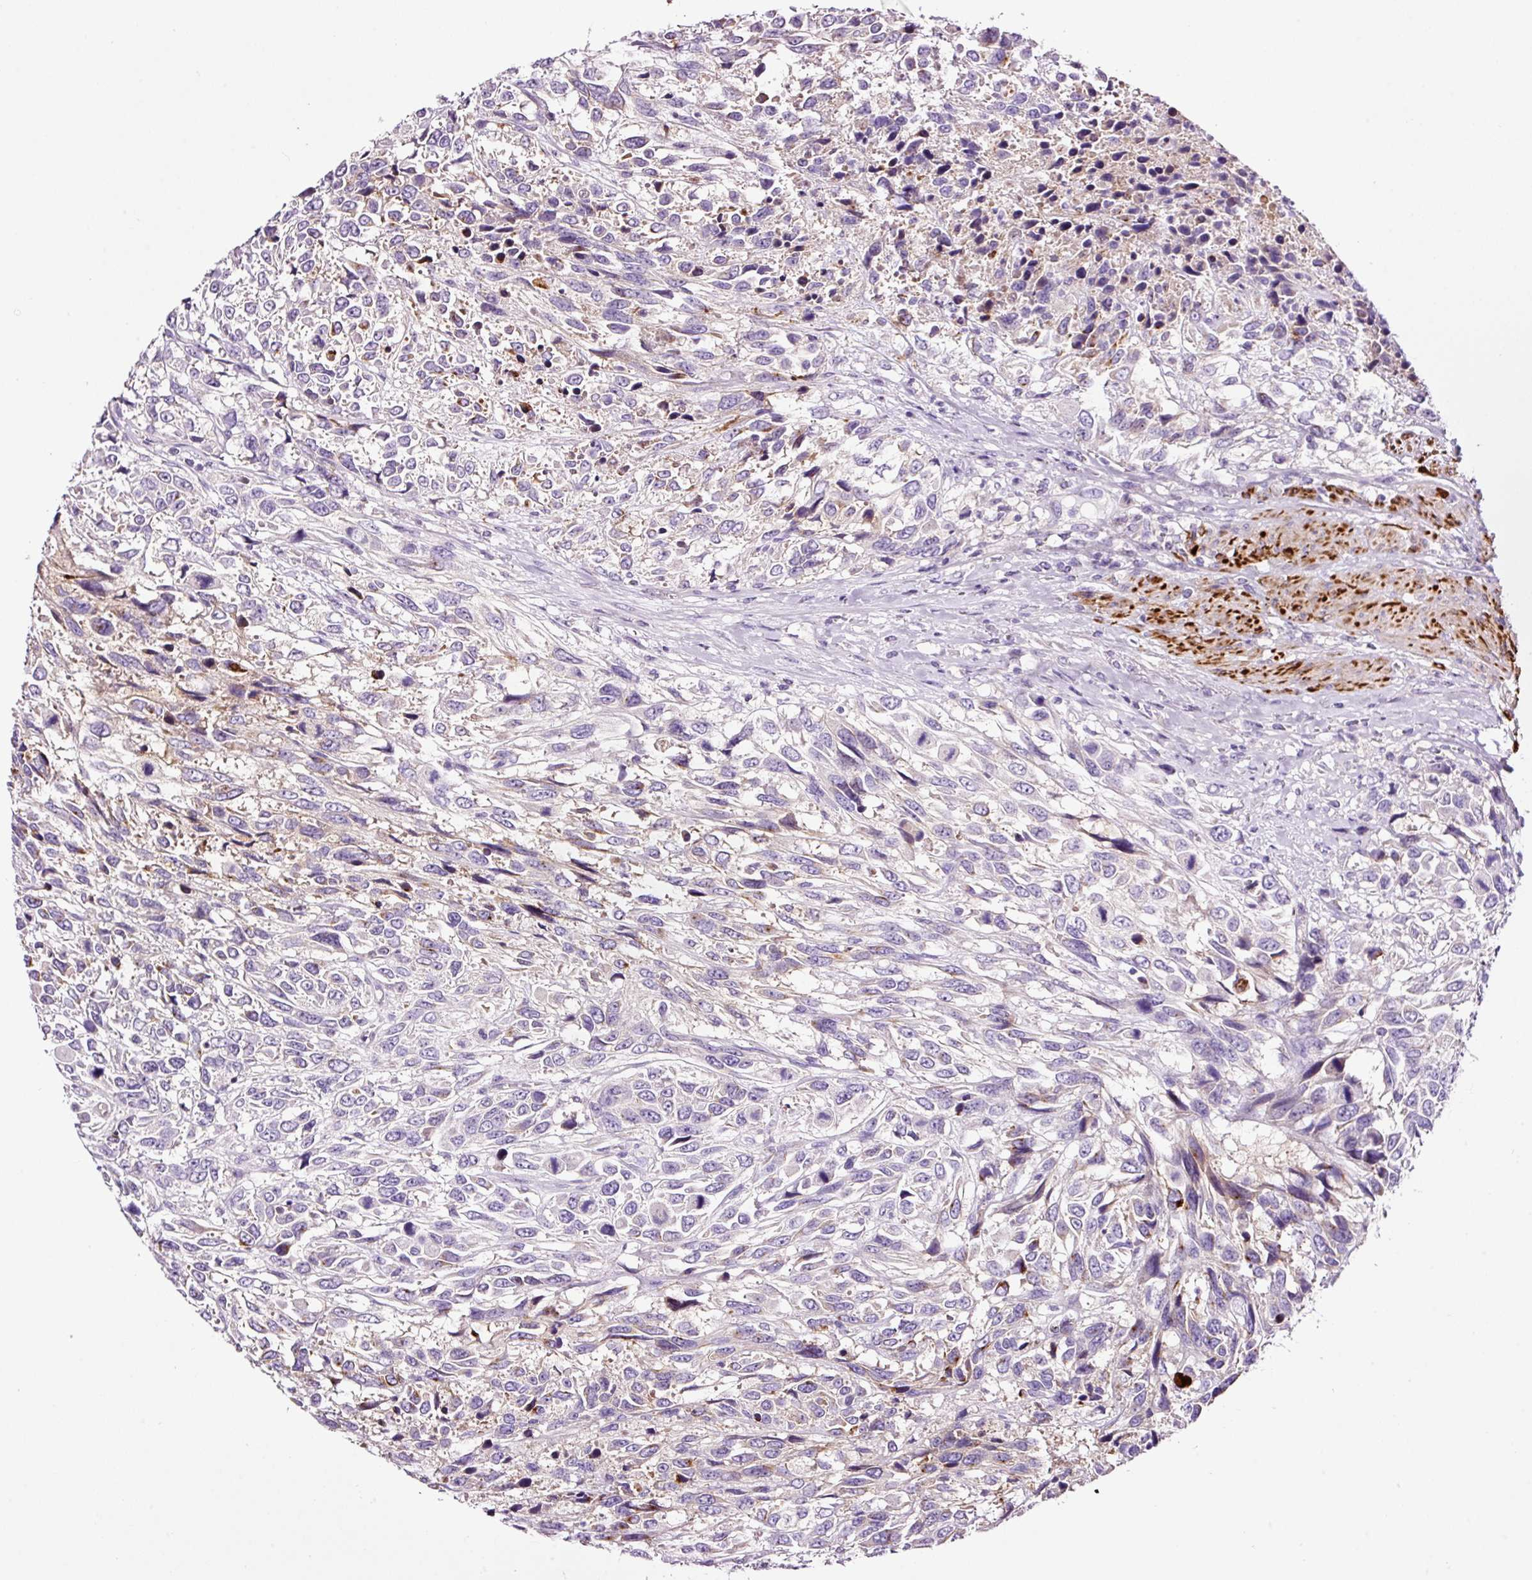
{"staining": {"intensity": "negative", "quantity": "none", "location": "none"}, "tissue": "urothelial cancer", "cell_type": "Tumor cells", "image_type": "cancer", "snomed": [{"axis": "morphology", "description": "Urothelial carcinoma, High grade"}, {"axis": "topography", "description": "Urinary bladder"}], "caption": "Tumor cells show no significant expression in urothelial cancer.", "gene": "PAM", "patient": {"sex": "female", "age": 70}}